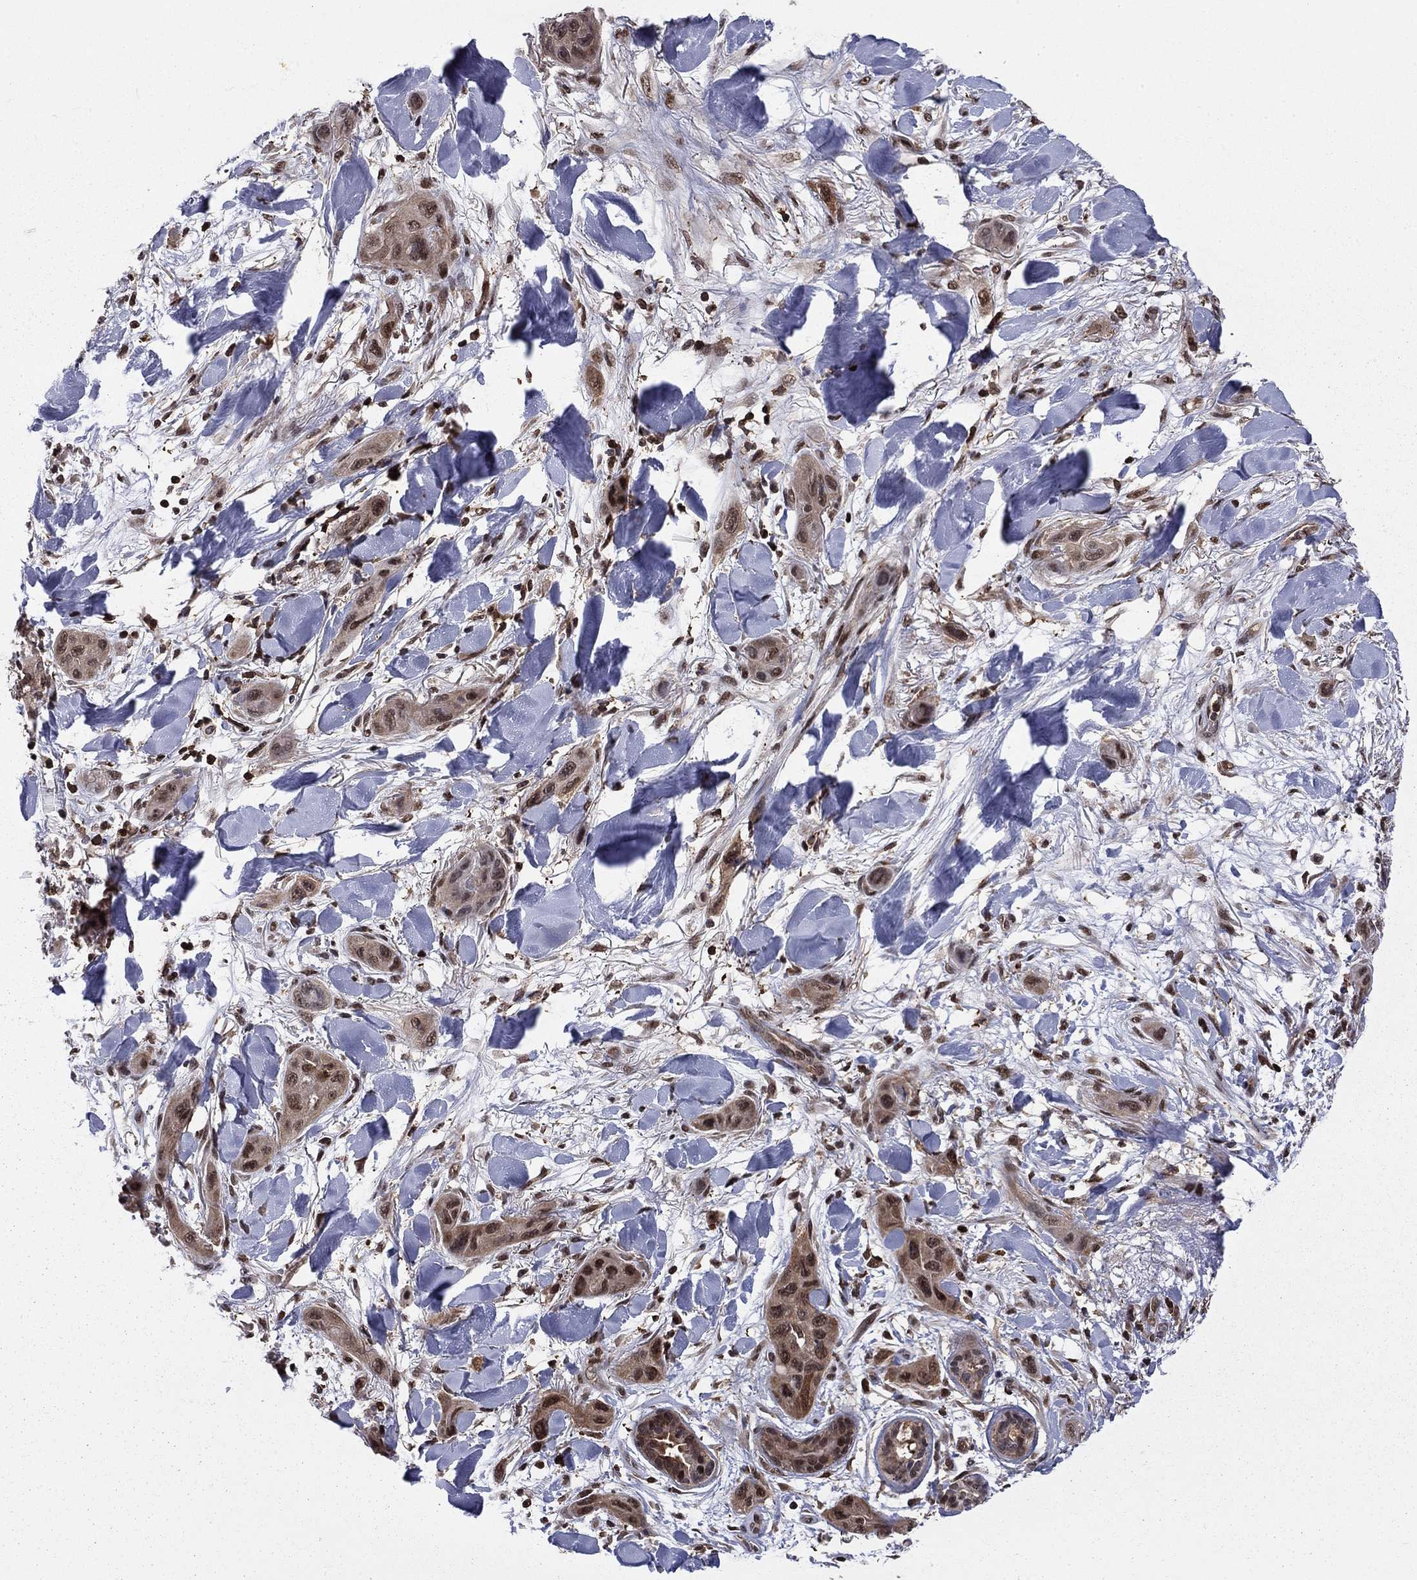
{"staining": {"intensity": "moderate", "quantity": "25%-75%", "location": "cytoplasmic/membranous,nuclear"}, "tissue": "skin cancer", "cell_type": "Tumor cells", "image_type": "cancer", "snomed": [{"axis": "morphology", "description": "Squamous cell carcinoma, NOS"}, {"axis": "topography", "description": "Skin"}], "caption": "Skin cancer was stained to show a protein in brown. There is medium levels of moderate cytoplasmic/membranous and nuclear staining in about 25%-75% of tumor cells. The staining is performed using DAB brown chromogen to label protein expression. The nuclei are counter-stained blue using hematoxylin.", "gene": "PSMD2", "patient": {"sex": "male", "age": 78}}